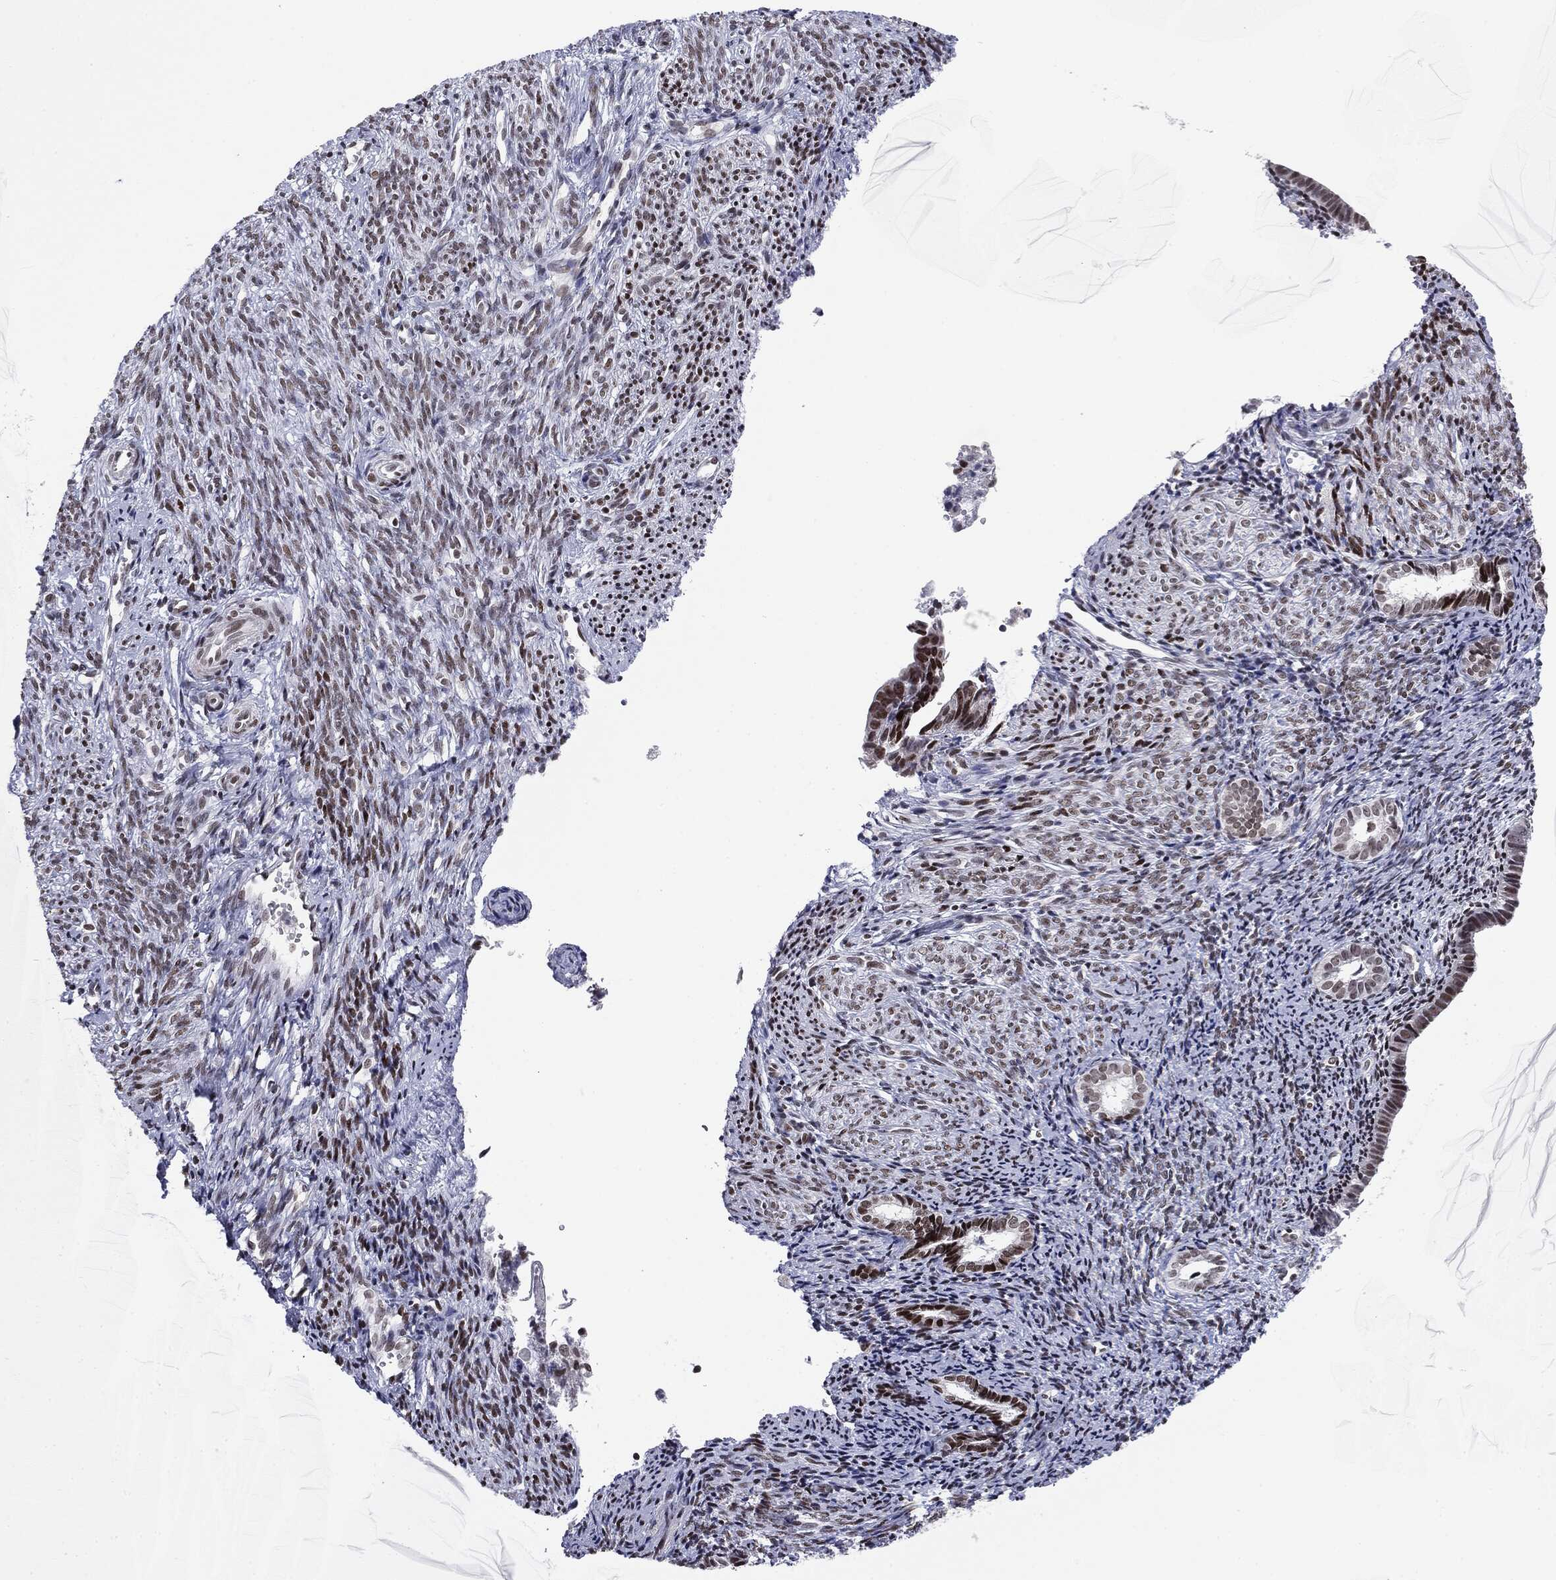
{"staining": {"intensity": "strong", "quantity": "25%-75%", "location": "nuclear"}, "tissue": "endometrial cancer", "cell_type": "Tumor cells", "image_type": "cancer", "snomed": [{"axis": "morphology", "description": "Adenocarcinoma, NOS"}, {"axis": "topography", "description": "Endometrium"}], "caption": "IHC (DAB) staining of endometrial adenocarcinoma demonstrates strong nuclear protein expression in approximately 25%-75% of tumor cells.", "gene": "MDC1", "patient": {"sex": "female", "age": 56}}